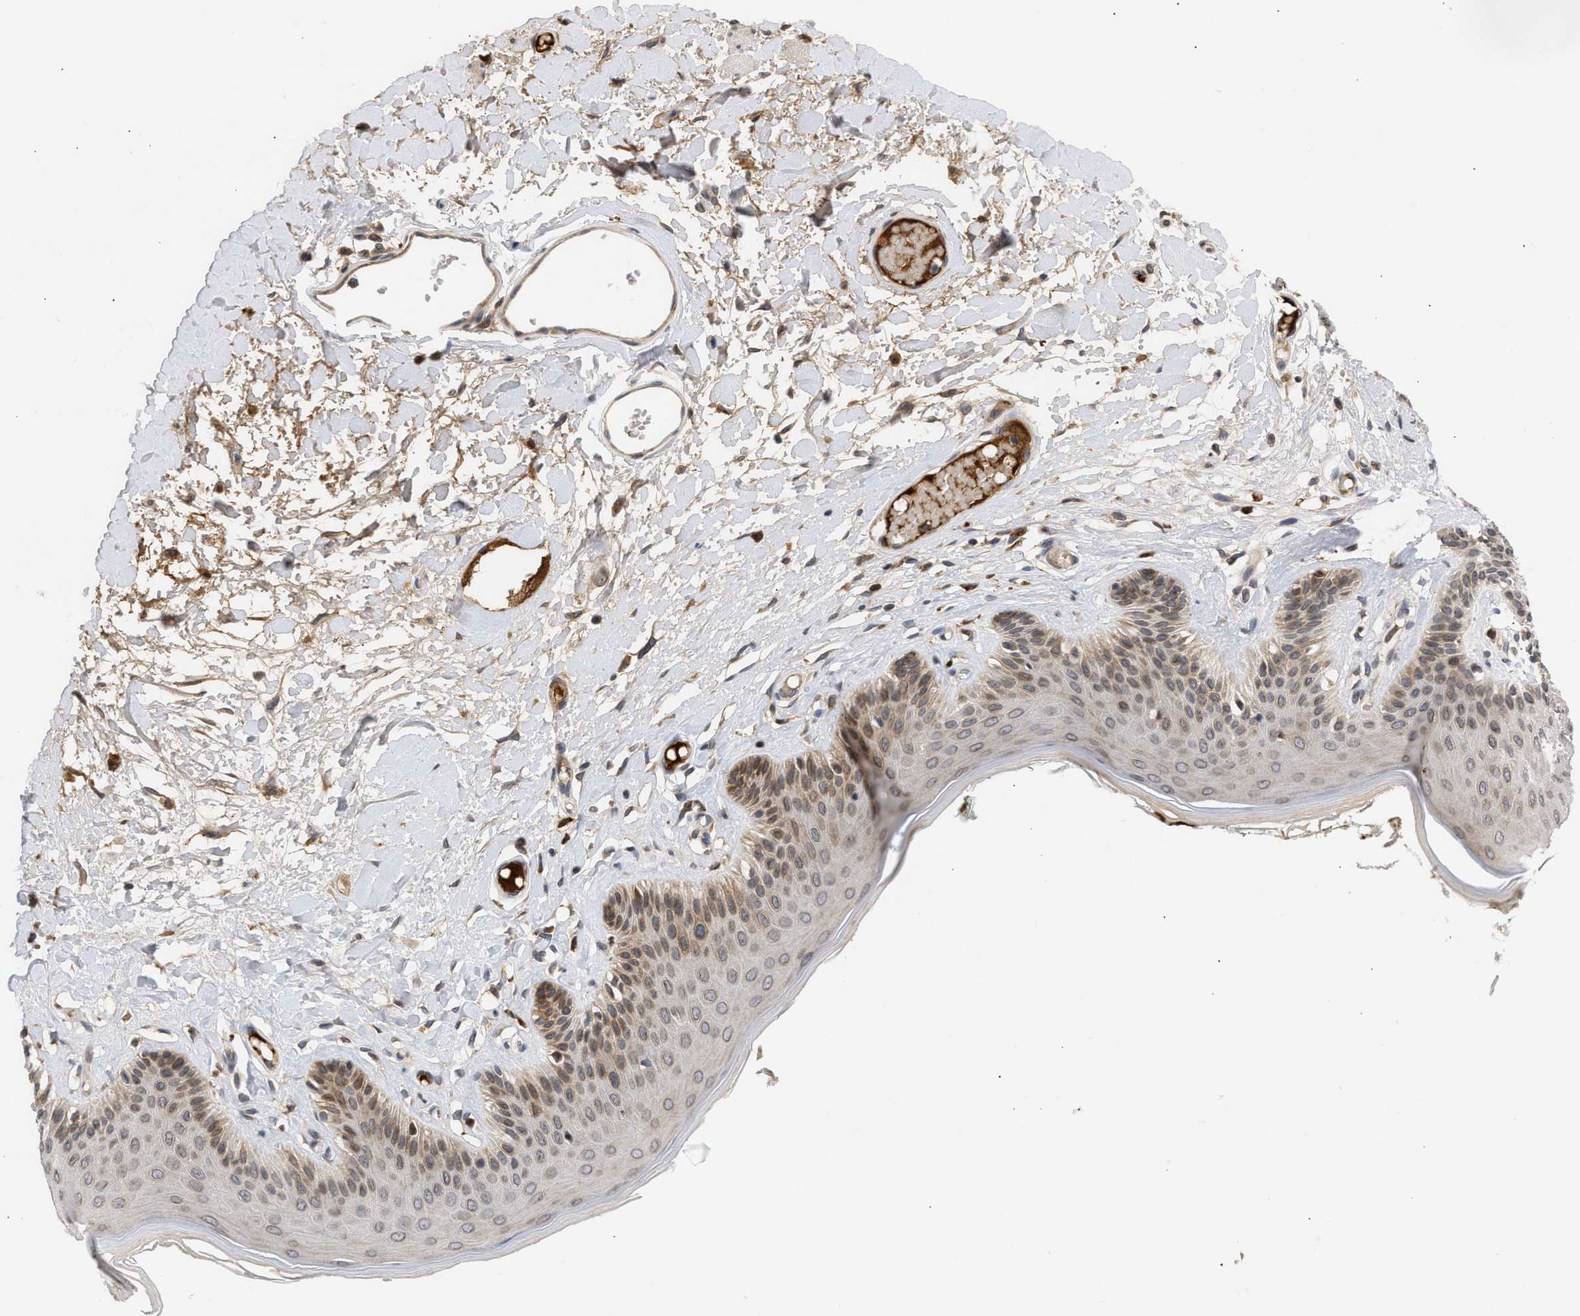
{"staining": {"intensity": "moderate", "quantity": "25%-75%", "location": "cytoplasmic/membranous,nuclear"}, "tissue": "skin", "cell_type": "Epidermal cells", "image_type": "normal", "snomed": [{"axis": "morphology", "description": "Normal tissue, NOS"}, {"axis": "topography", "description": "Vulva"}], "caption": "Approximately 25%-75% of epidermal cells in benign human skin reveal moderate cytoplasmic/membranous,nuclear protein staining as visualized by brown immunohistochemical staining.", "gene": "NUP62", "patient": {"sex": "female", "age": 73}}